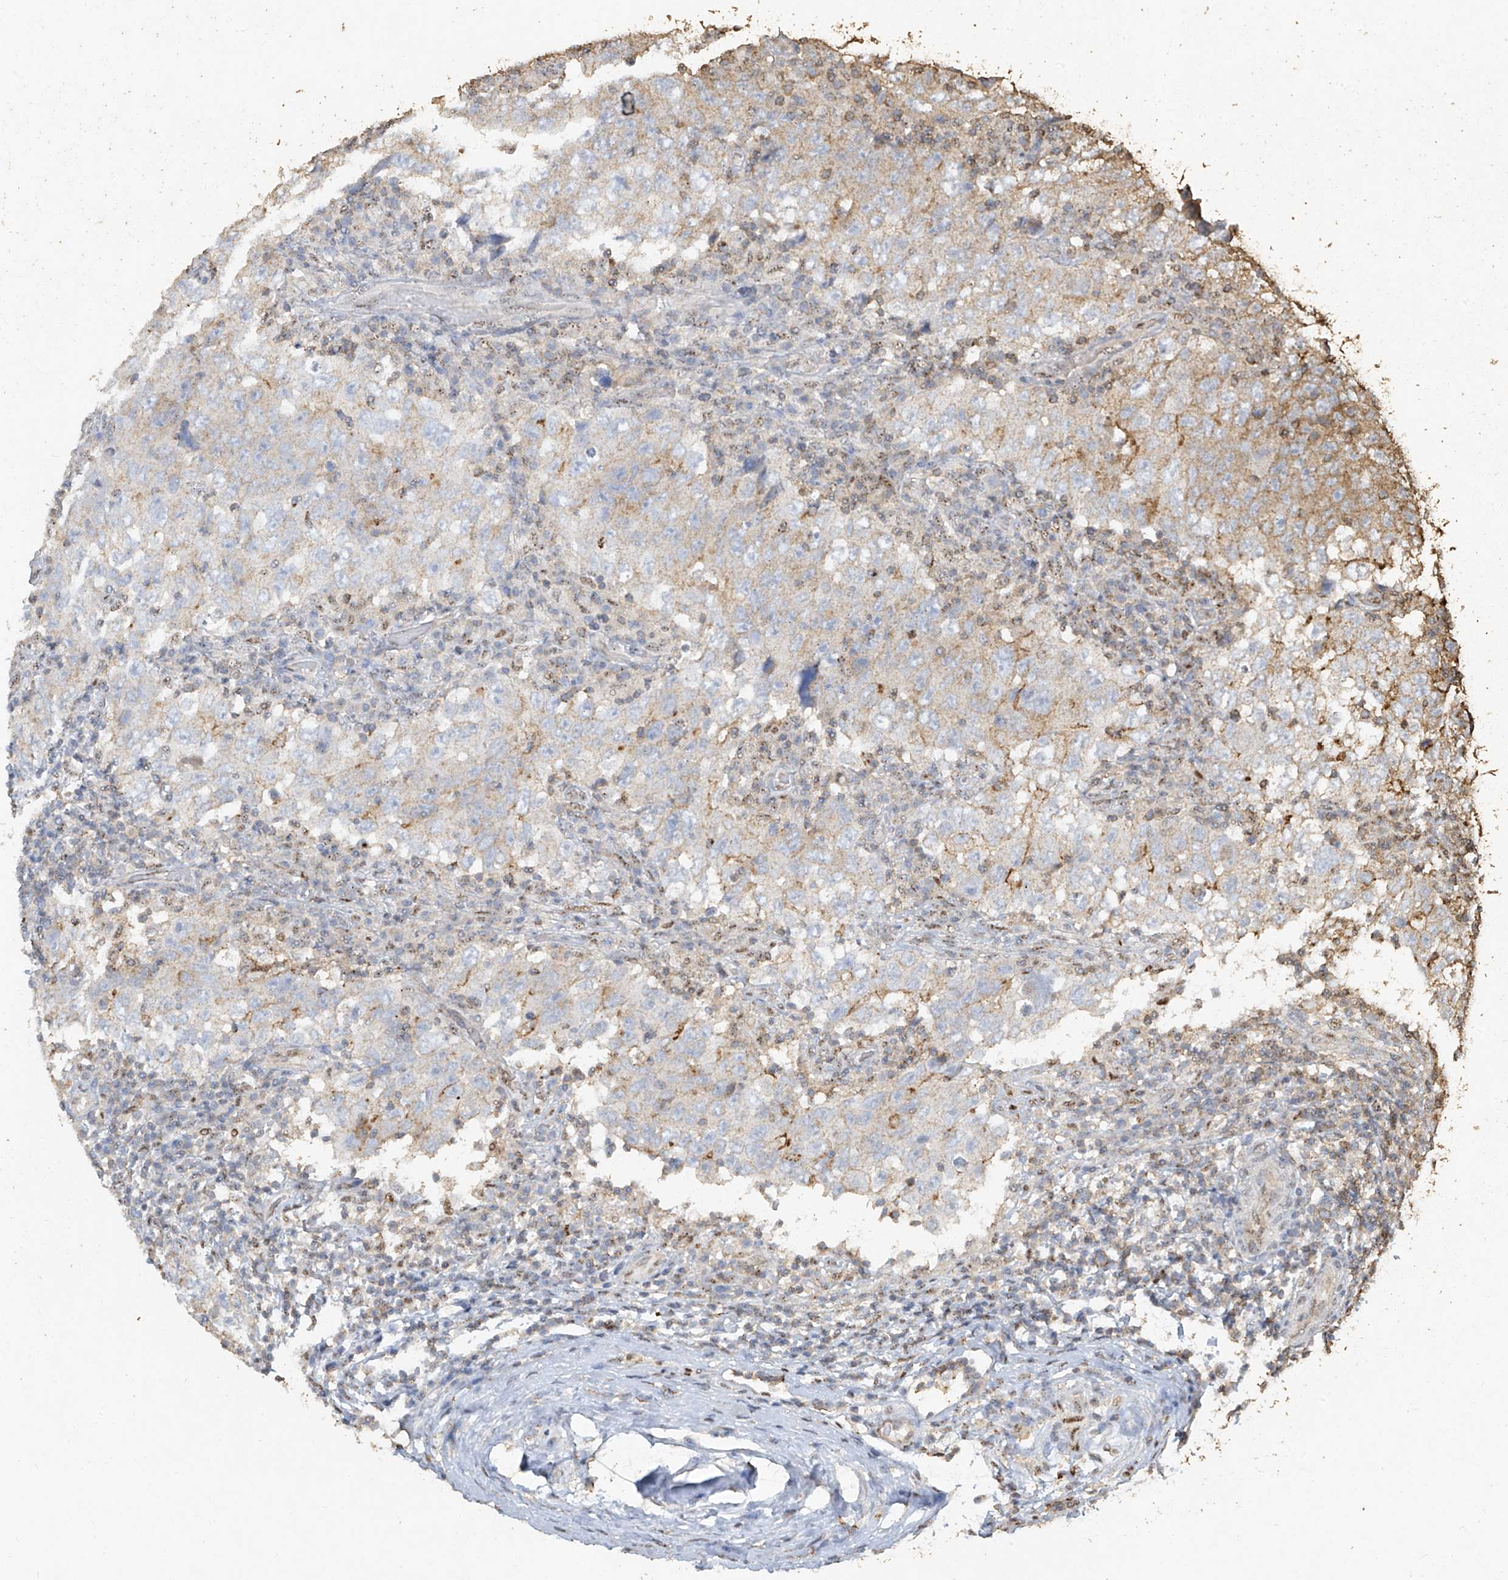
{"staining": {"intensity": "negative", "quantity": "none", "location": "none"}, "tissue": "testis cancer", "cell_type": "Tumor cells", "image_type": "cancer", "snomed": [{"axis": "morphology", "description": "Carcinoma, Embryonal, NOS"}, {"axis": "topography", "description": "Testis"}], "caption": "Human testis cancer (embryonal carcinoma) stained for a protein using immunohistochemistry (IHC) shows no staining in tumor cells.", "gene": "ERBB3", "patient": {"sex": "male", "age": 26}}